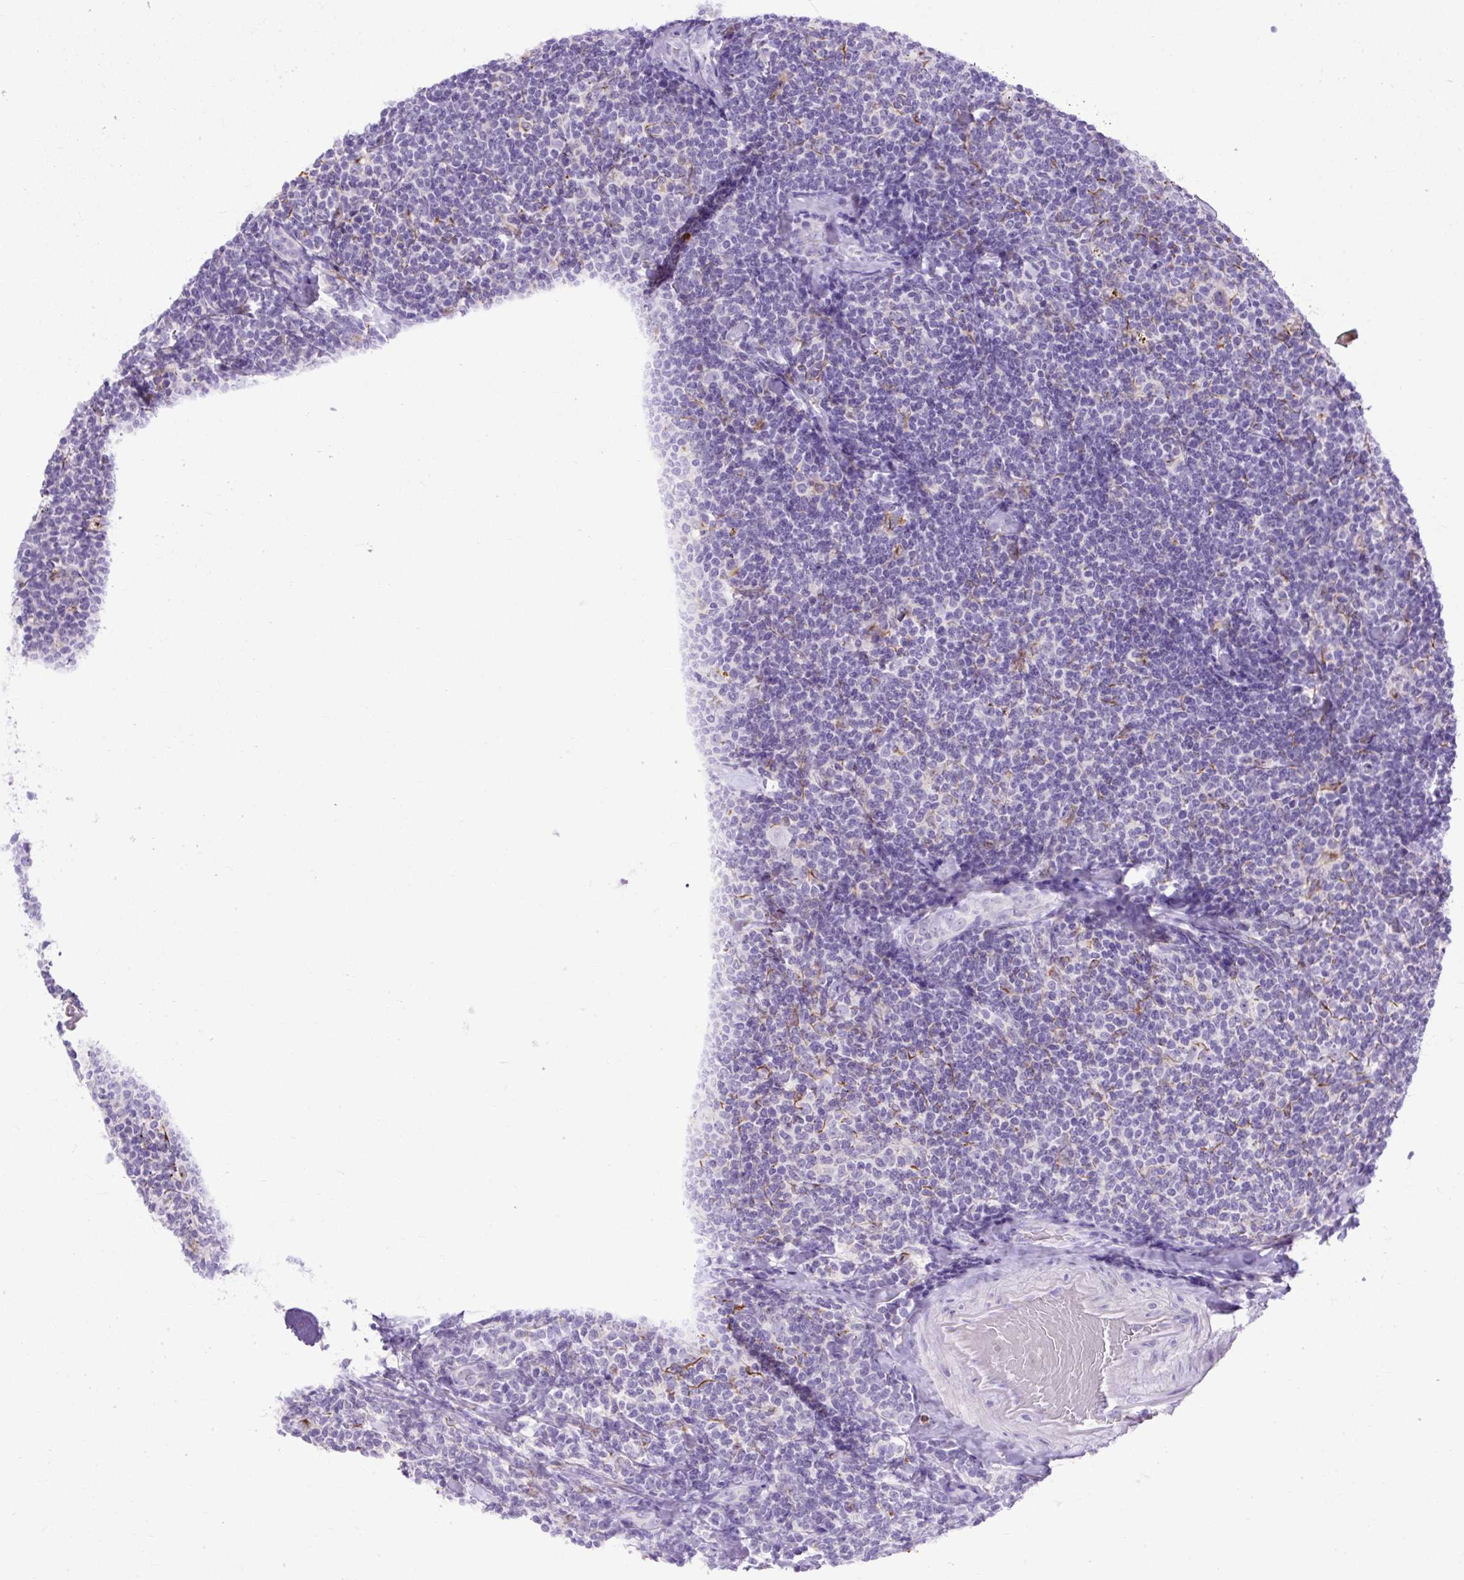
{"staining": {"intensity": "negative", "quantity": "none", "location": "none"}, "tissue": "lymphoma", "cell_type": "Tumor cells", "image_type": "cancer", "snomed": [{"axis": "morphology", "description": "Malignant lymphoma, non-Hodgkin's type, Low grade"}, {"axis": "topography", "description": "Lymph node"}], "caption": "This is an immunohistochemistry (IHC) photomicrograph of lymphoma. There is no positivity in tumor cells.", "gene": "SPTBN5", "patient": {"sex": "female", "age": 56}}